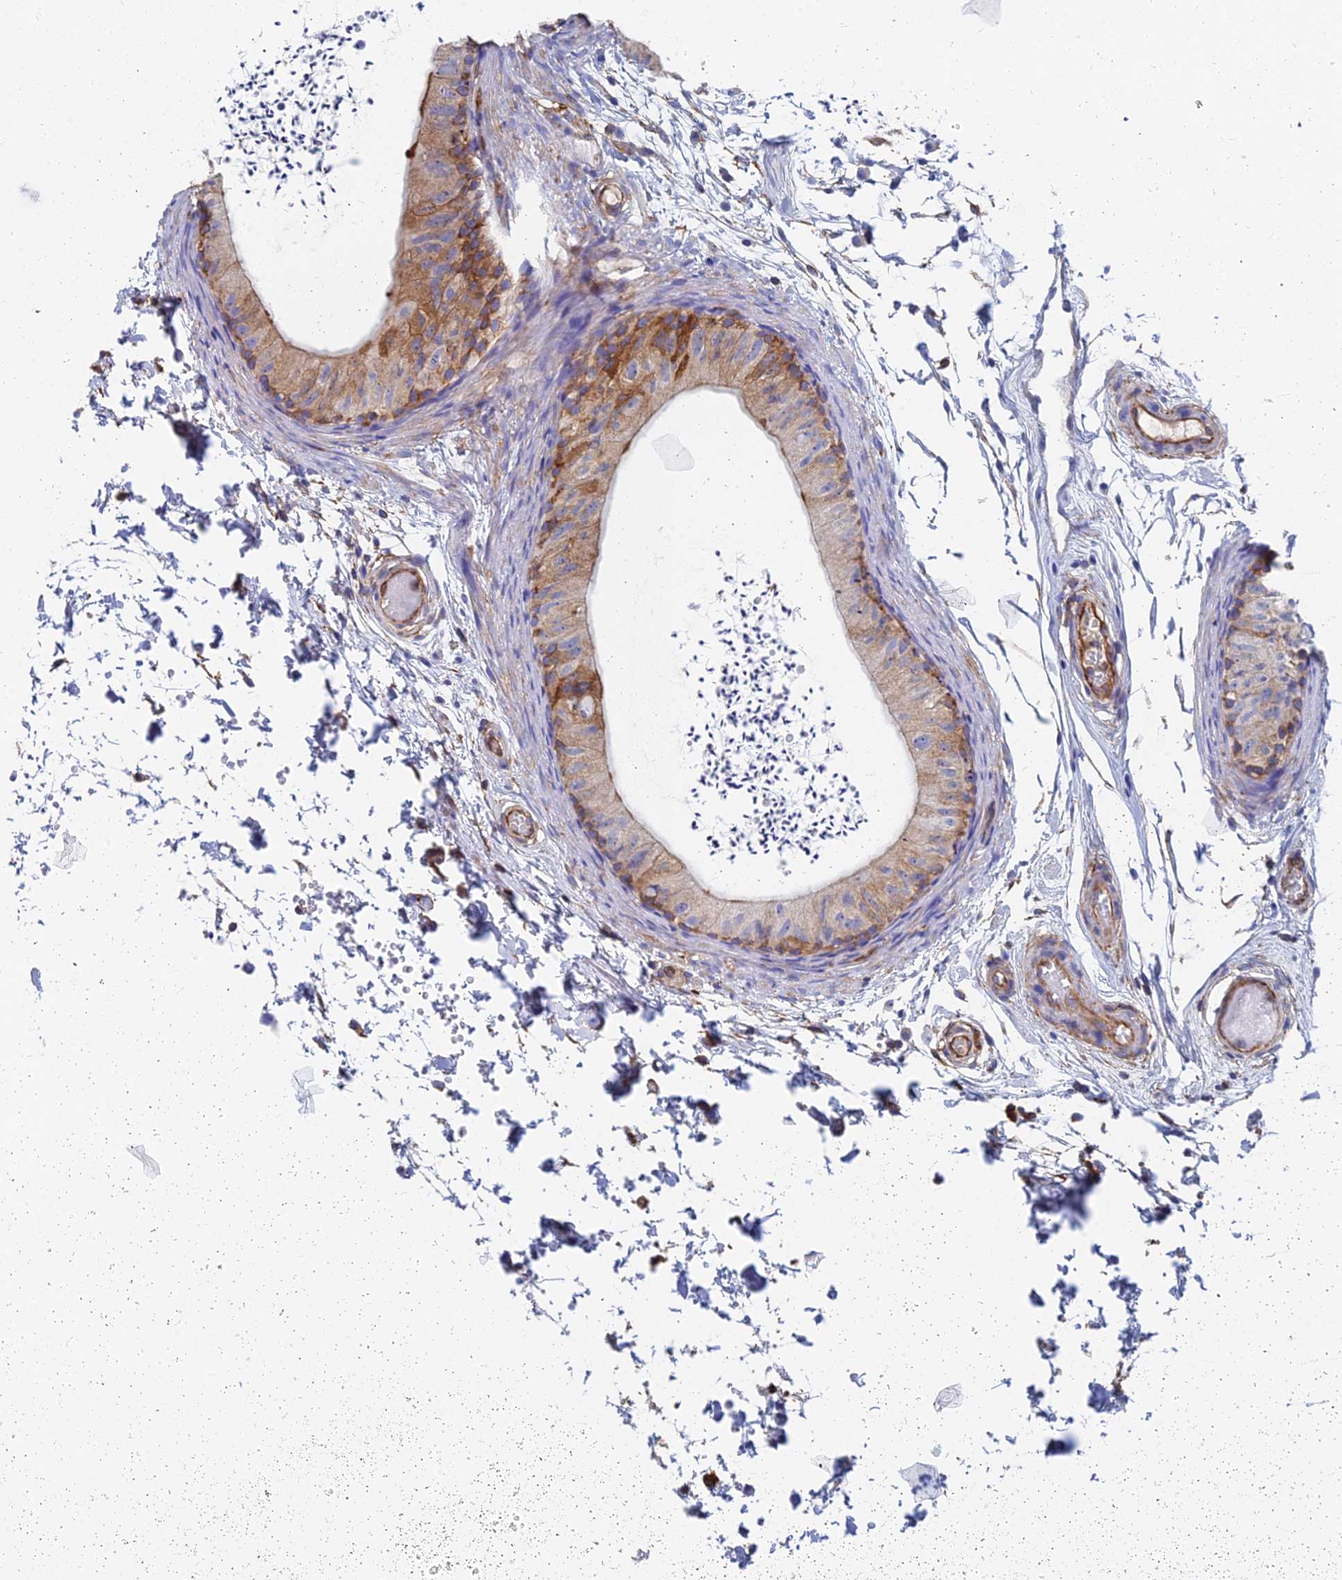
{"staining": {"intensity": "moderate", "quantity": "<25%", "location": "cytoplasmic/membranous"}, "tissue": "epididymis", "cell_type": "Glandular cells", "image_type": "normal", "snomed": [{"axis": "morphology", "description": "Normal tissue, NOS"}, {"axis": "topography", "description": "Epididymis"}], "caption": "High-power microscopy captured an immunohistochemistry (IHC) histopathology image of benign epididymis, revealing moderate cytoplasmic/membranous positivity in approximately <25% of glandular cells. (IHC, brightfield microscopy, high magnification).", "gene": "FFAR3", "patient": {"sex": "male", "age": 50}}